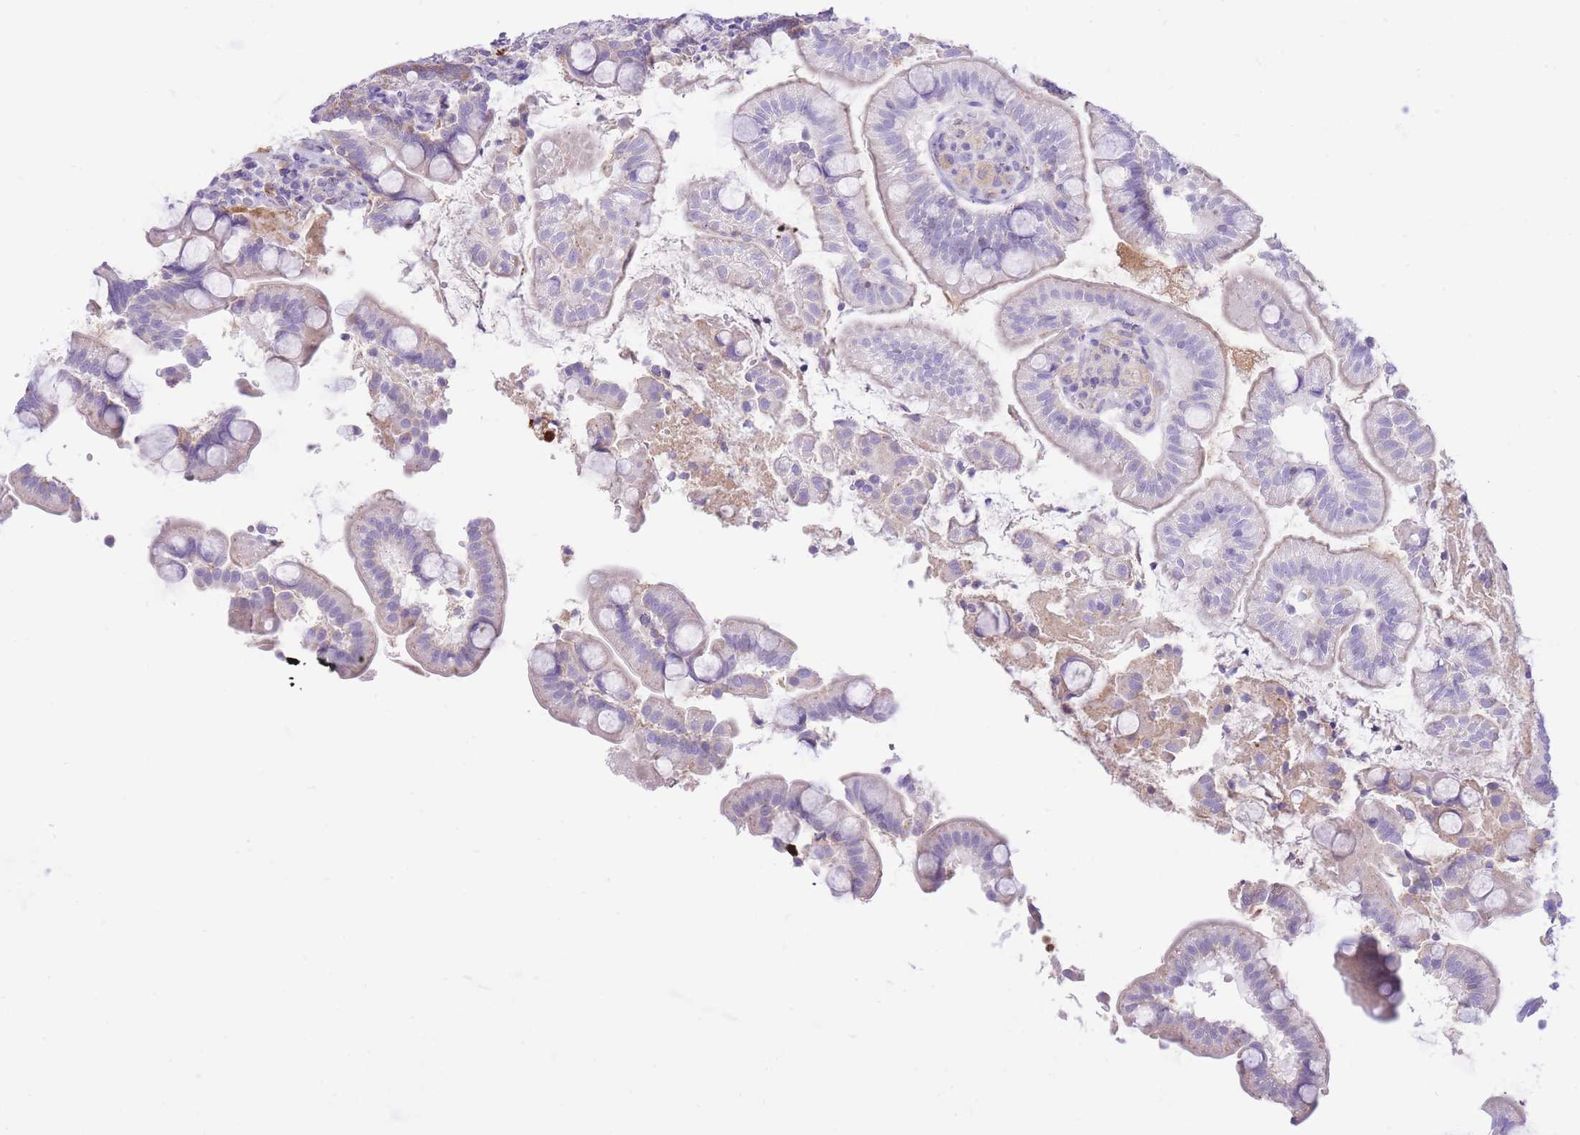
{"staining": {"intensity": "negative", "quantity": "none", "location": "none"}, "tissue": "small intestine", "cell_type": "Glandular cells", "image_type": "normal", "snomed": [{"axis": "morphology", "description": "Normal tissue, NOS"}, {"axis": "topography", "description": "Small intestine"}], "caption": "Human small intestine stained for a protein using immunohistochemistry displays no staining in glandular cells.", "gene": "HRG", "patient": {"sex": "female", "age": 64}}